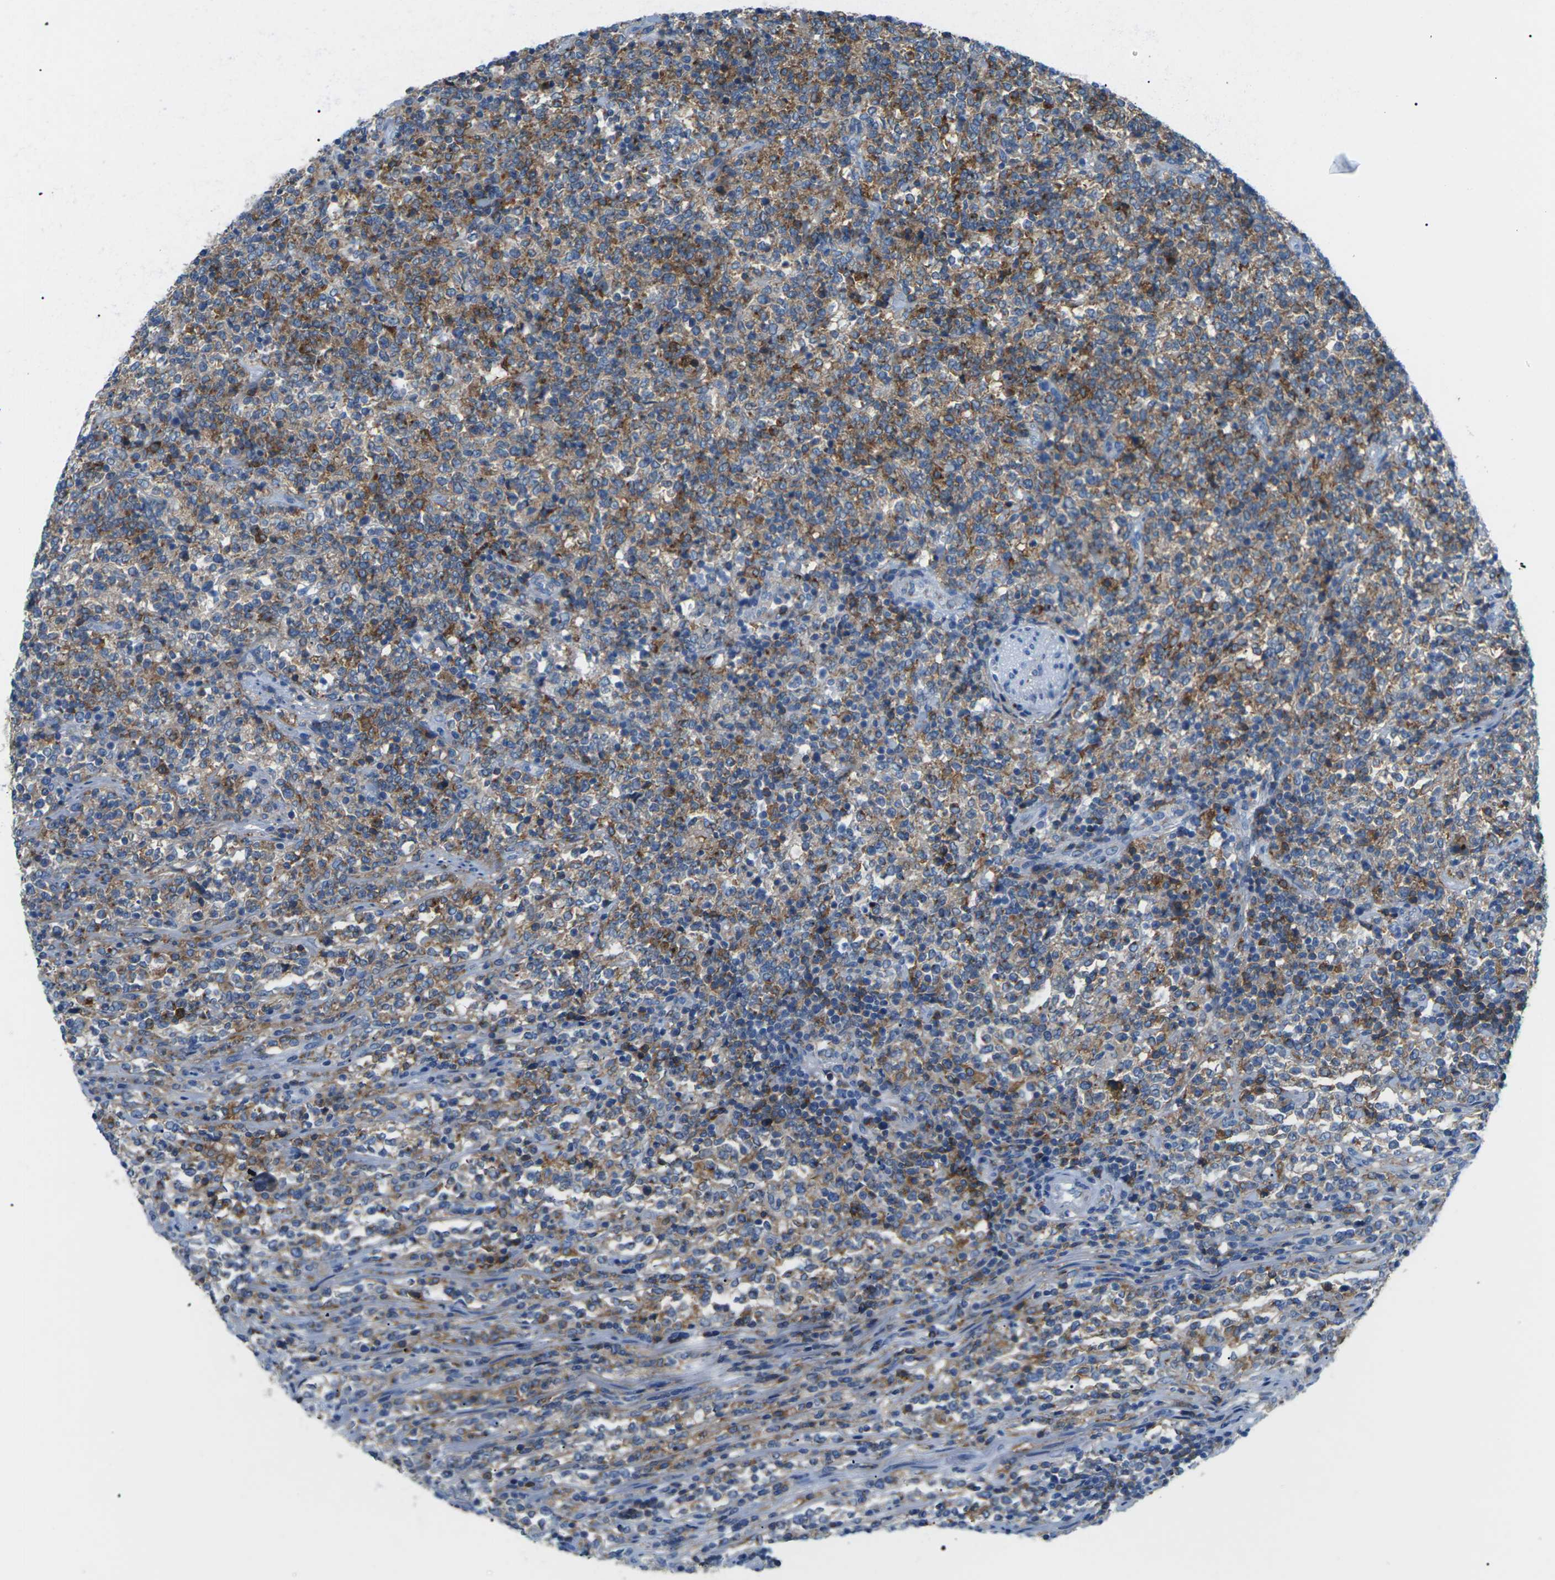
{"staining": {"intensity": "moderate", "quantity": ">75%", "location": "cytoplasmic/membranous"}, "tissue": "lymphoma", "cell_type": "Tumor cells", "image_type": "cancer", "snomed": [{"axis": "morphology", "description": "Malignant lymphoma, non-Hodgkin's type, High grade"}, {"axis": "topography", "description": "Soft tissue"}], "caption": "Protein analysis of malignant lymphoma, non-Hodgkin's type (high-grade) tissue exhibits moderate cytoplasmic/membranous positivity in about >75% of tumor cells.", "gene": "SYNGR2", "patient": {"sex": "male", "age": 18}}